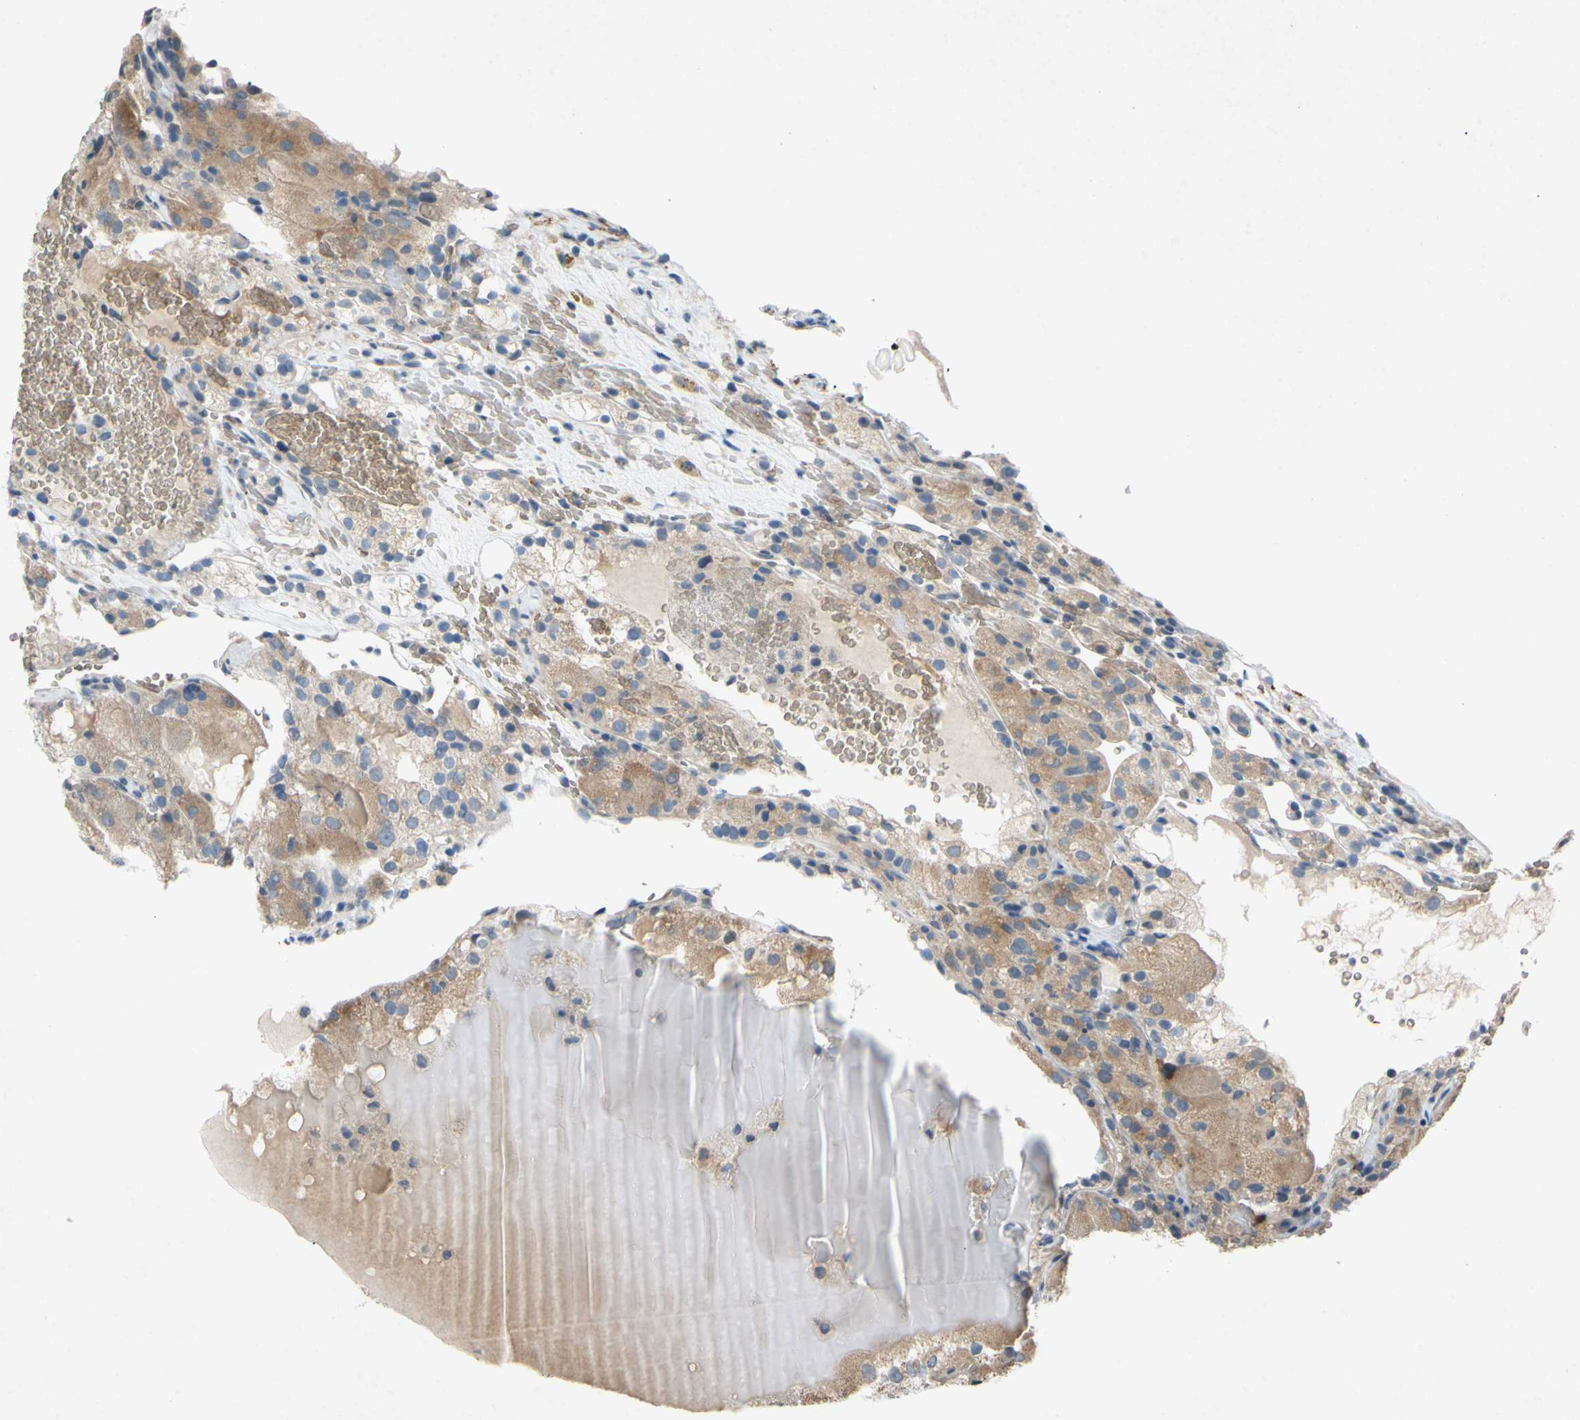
{"staining": {"intensity": "moderate", "quantity": ">75%", "location": "cytoplasmic/membranous"}, "tissue": "renal cancer", "cell_type": "Tumor cells", "image_type": "cancer", "snomed": [{"axis": "morphology", "description": "Normal tissue, NOS"}, {"axis": "morphology", "description": "Adenocarcinoma, NOS"}, {"axis": "topography", "description": "Kidney"}], "caption": "Adenocarcinoma (renal) was stained to show a protein in brown. There is medium levels of moderate cytoplasmic/membranous positivity in approximately >75% of tumor cells.", "gene": "ADD2", "patient": {"sex": "male", "age": 61}}